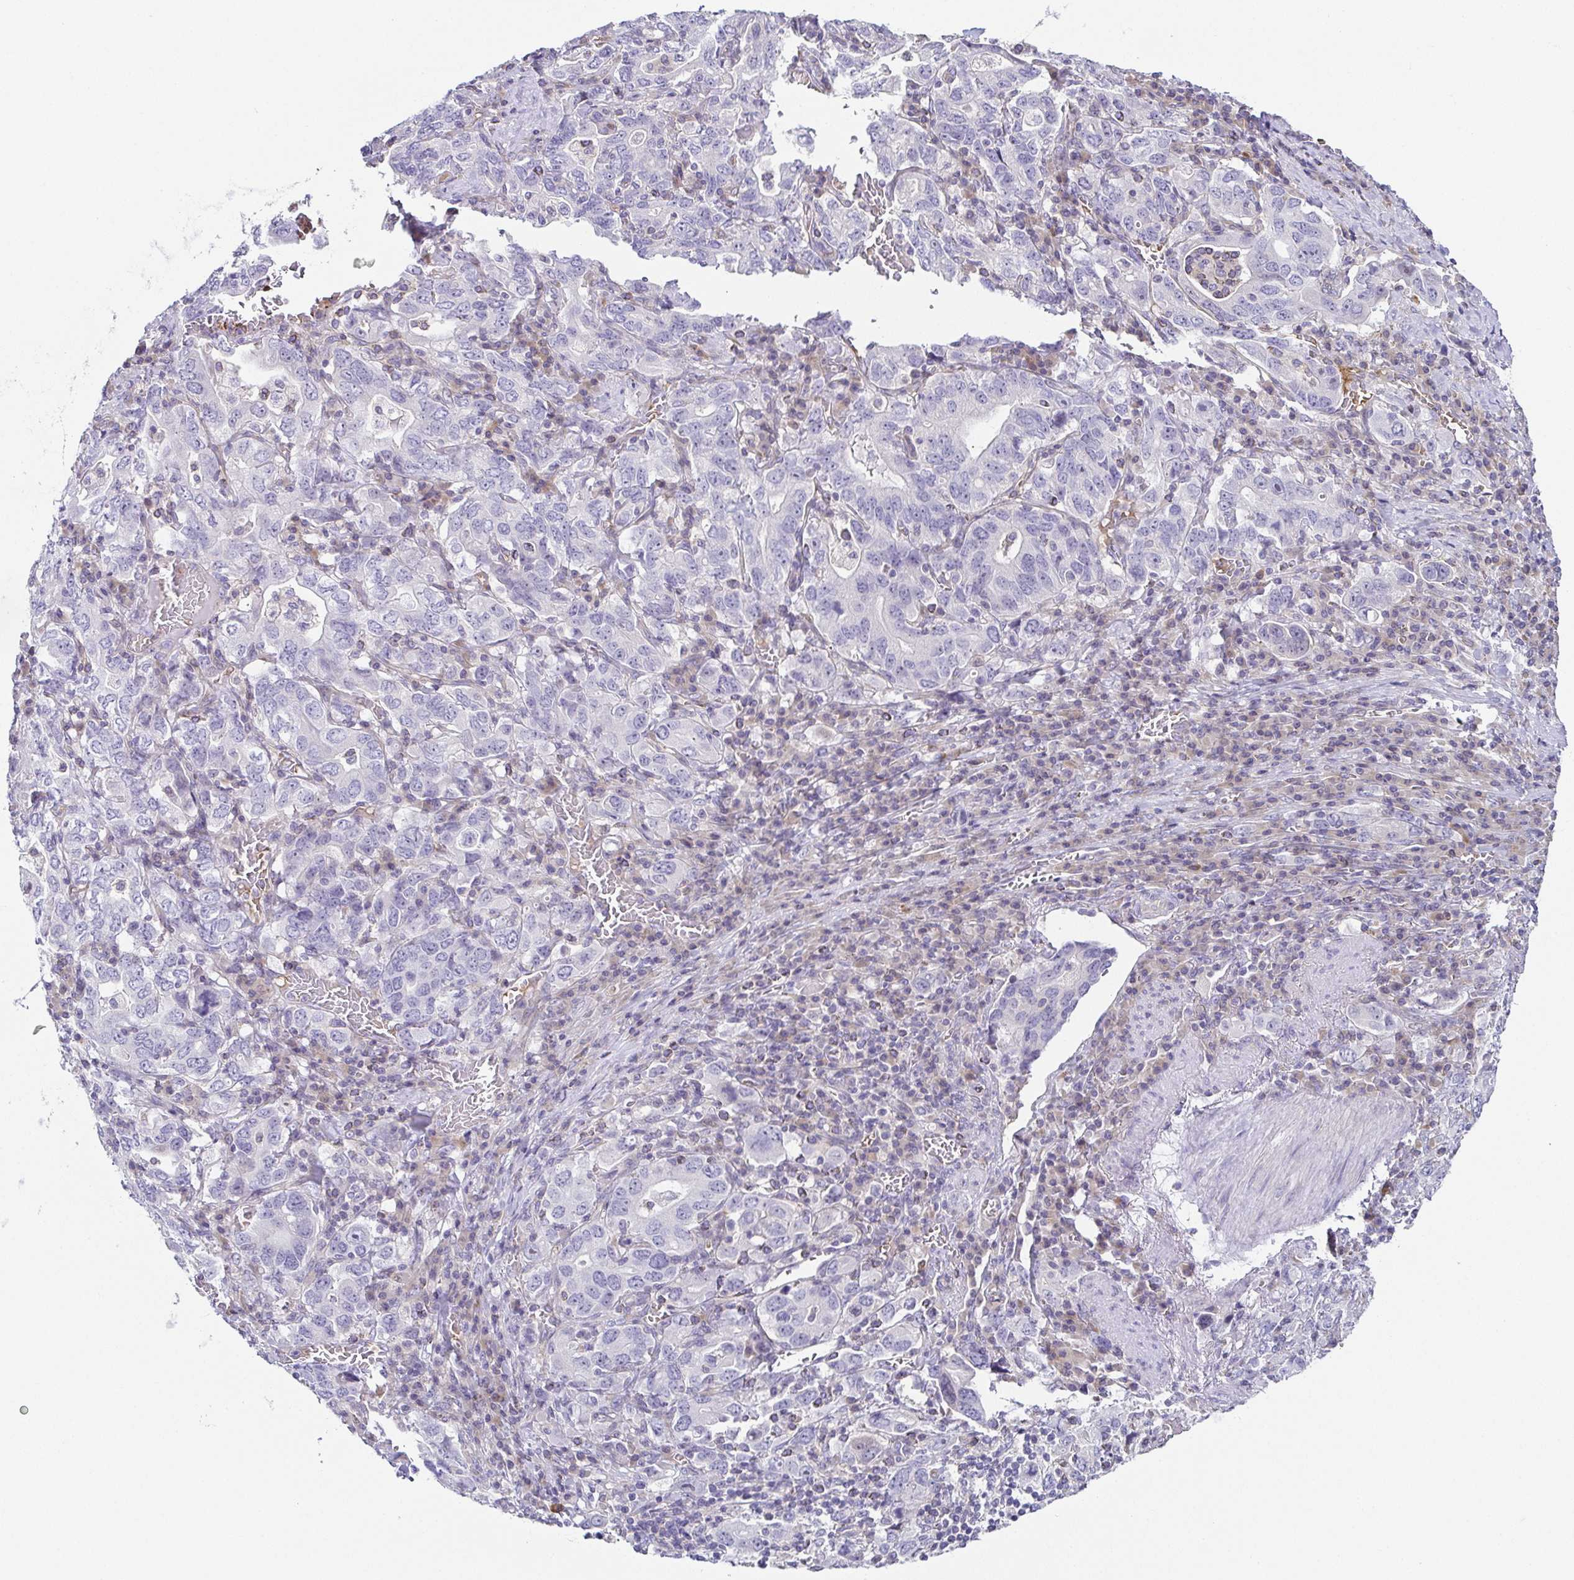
{"staining": {"intensity": "negative", "quantity": "none", "location": "none"}, "tissue": "stomach cancer", "cell_type": "Tumor cells", "image_type": "cancer", "snomed": [{"axis": "morphology", "description": "Adenocarcinoma, NOS"}, {"axis": "topography", "description": "Stomach, upper"}, {"axis": "topography", "description": "Stomach"}], "caption": "Tumor cells are negative for brown protein staining in adenocarcinoma (stomach). (DAB (3,3'-diaminobenzidine) immunohistochemistry with hematoxylin counter stain).", "gene": "FAM162B", "patient": {"sex": "male", "age": 62}}